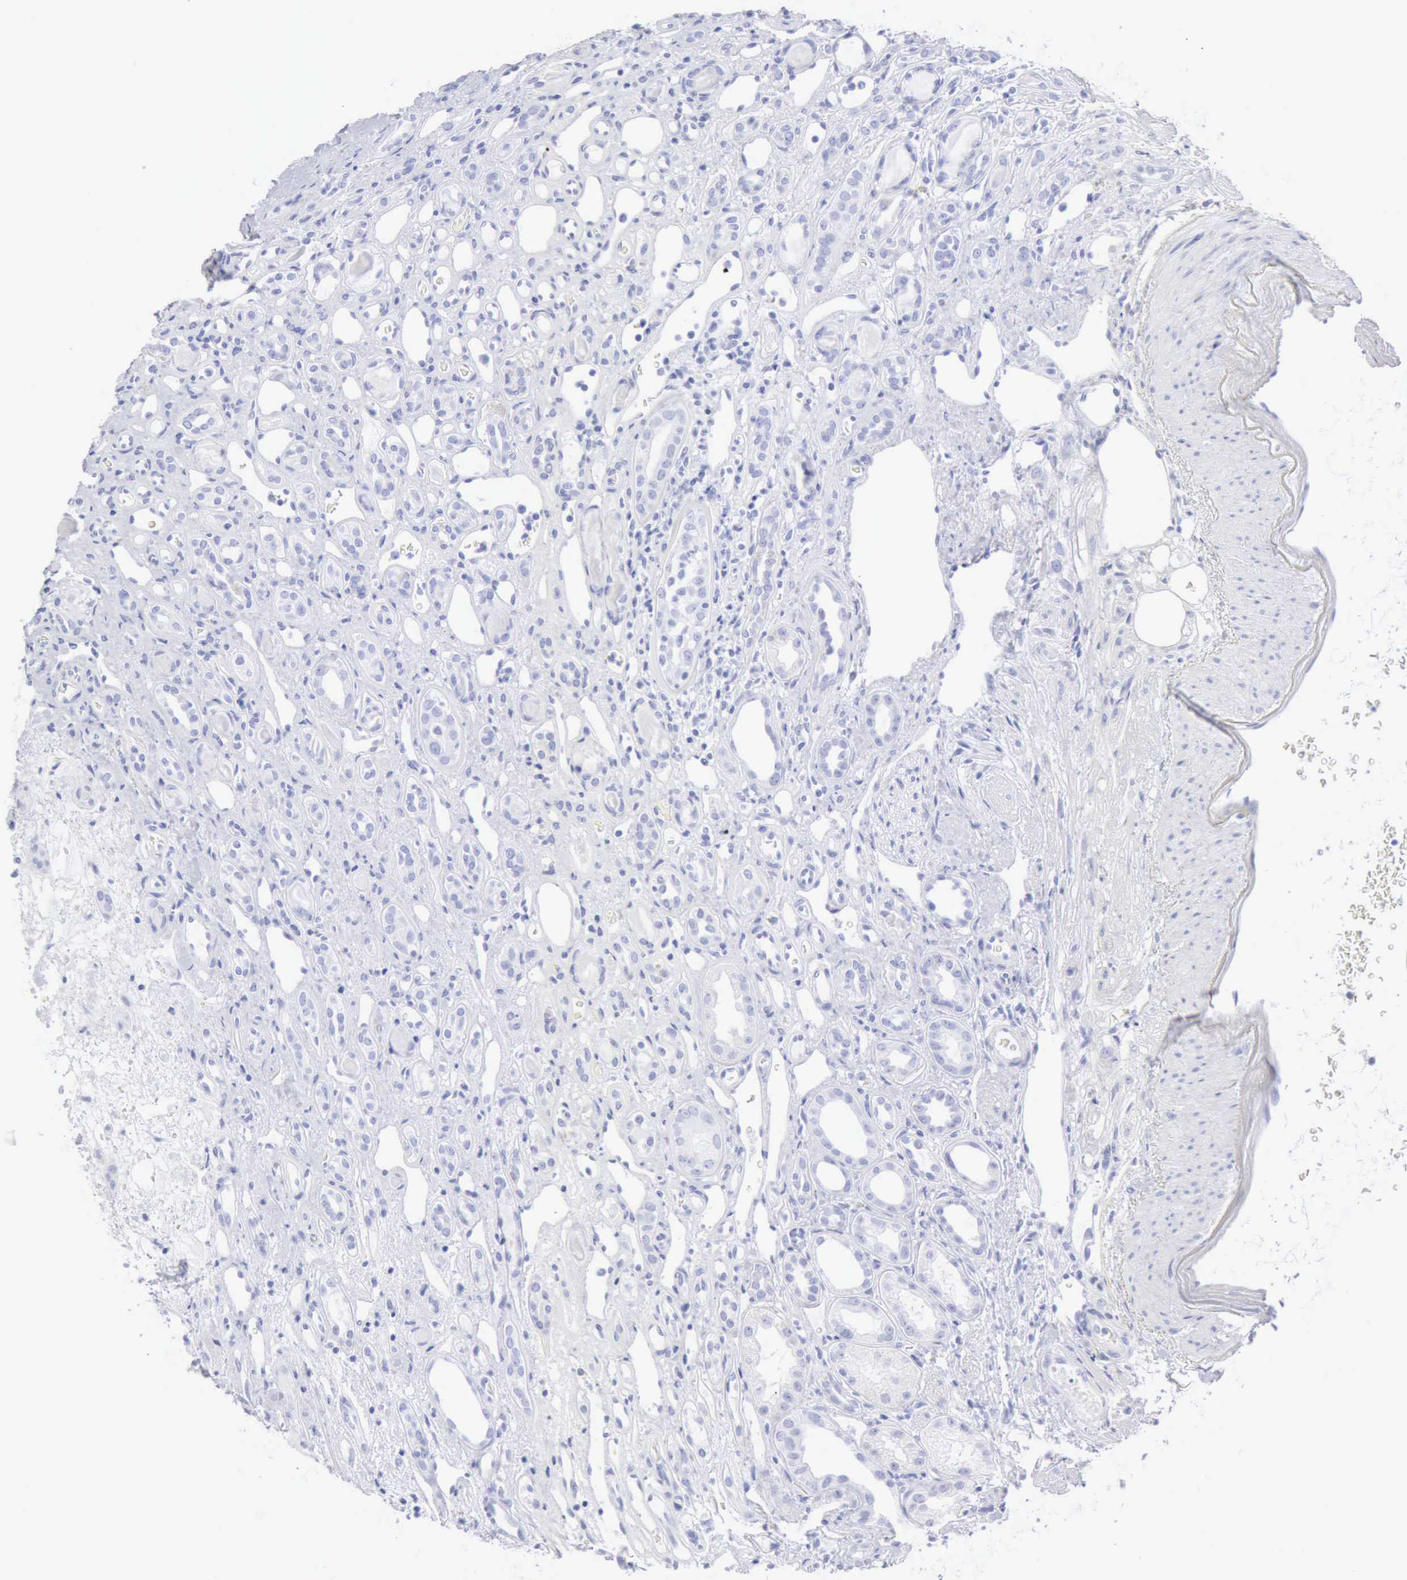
{"staining": {"intensity": "negative", "quantity": "none", "location": "none"}, "tissue": "renal cancer", "cell_type": "Tumor cells", "image_type": "cancer", "snomed": [{"axis": "morphology", "description": "Adenocarcinoma, NOS"}, {"axis": "topography", "description": "Kidney"}], "caption": "There is no significant staining in tumor cells of renal cancer (adenocarcinoma).", "gene": "KRT5", "patient": {"sex": "female", "age": 60}}